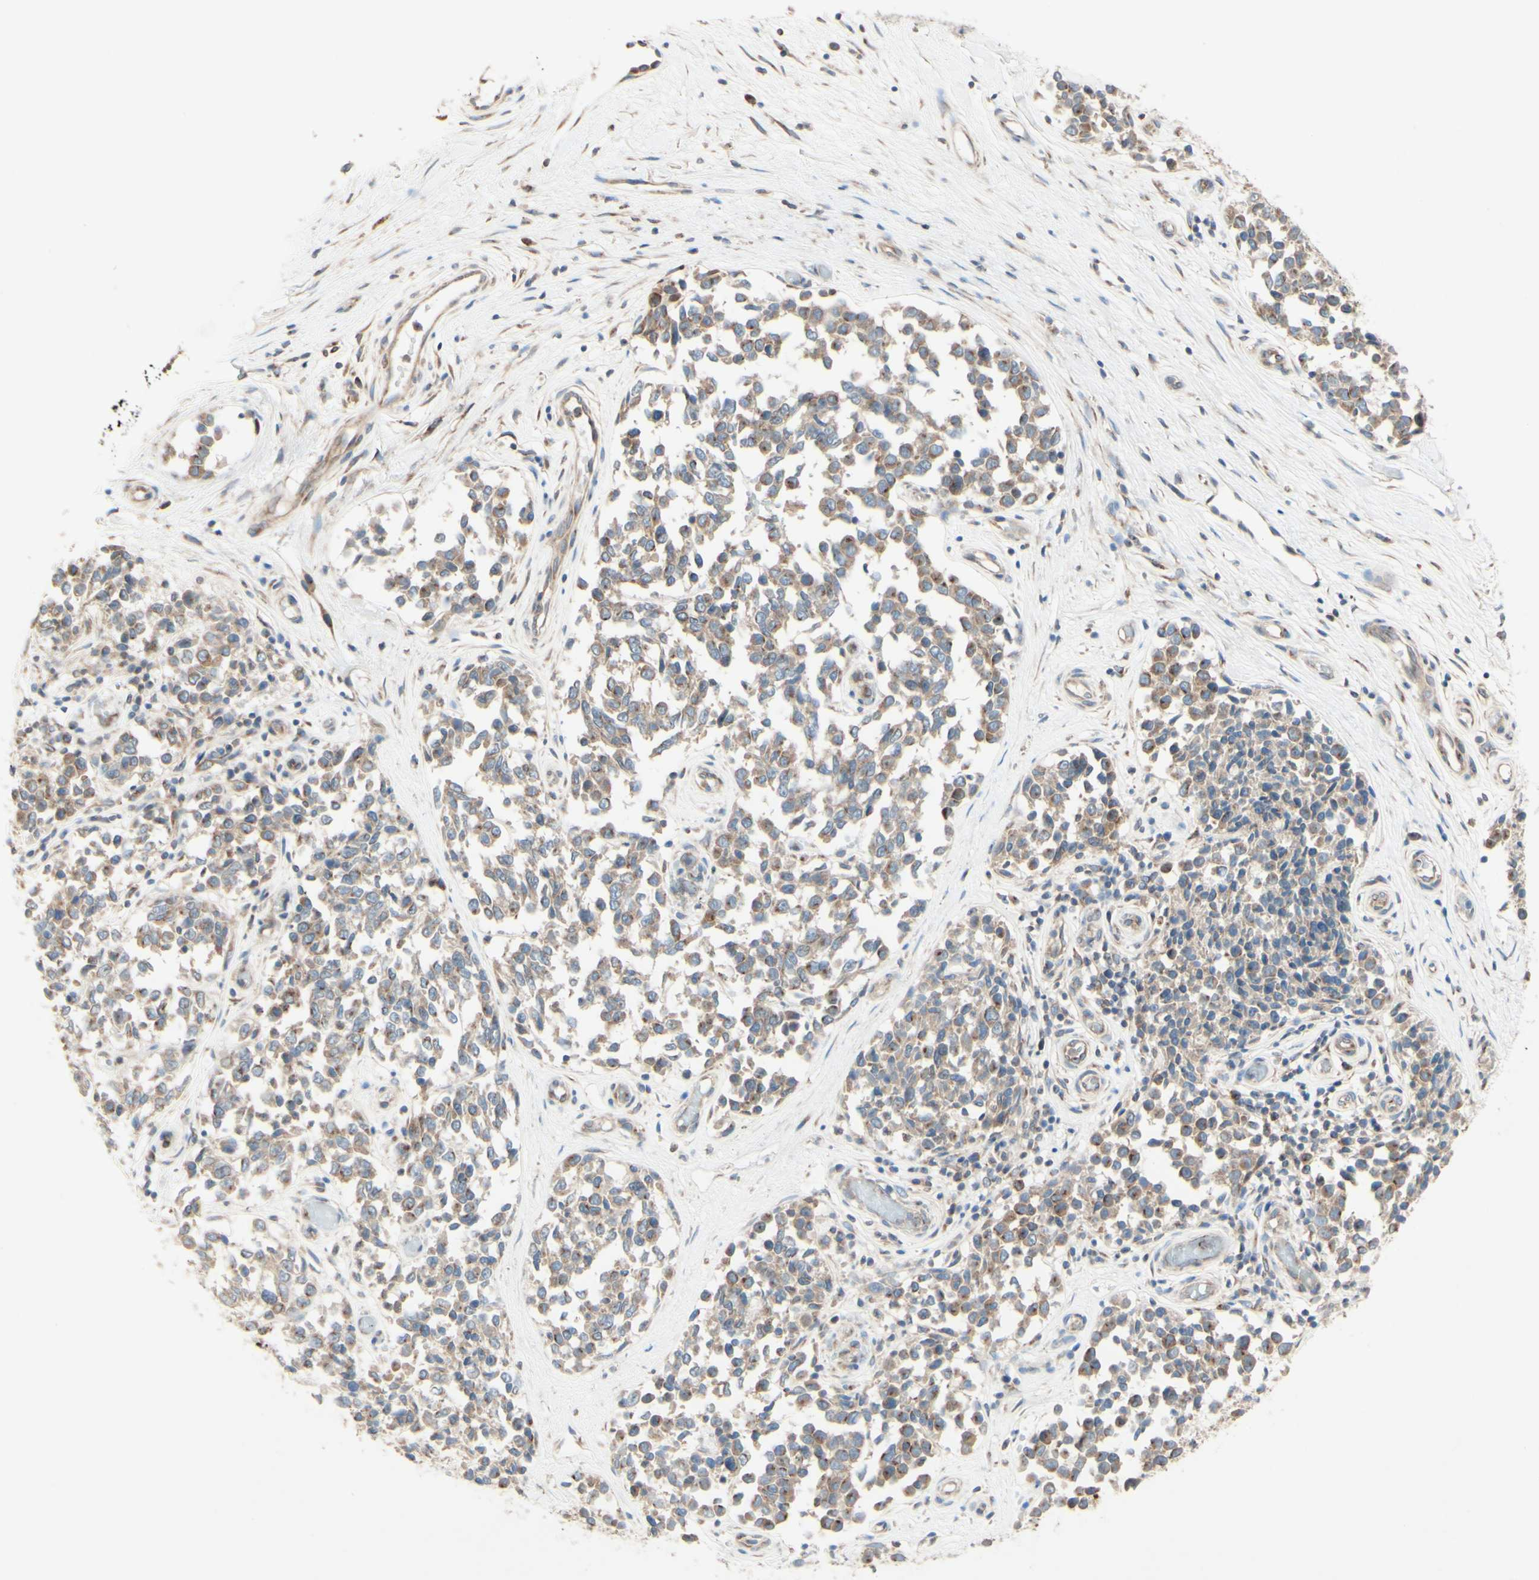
{"staining": {"intensity": "weak", "quantity": ">75%", "location": "cytoplasmic/membranous"}, "tissue": "melanoma", "cell_type": "Tumor cells", "image_type": "cancer", "snomed": [{"axis": "morphology", "description": "Malignant melanoma, NOS"}, {"axis": "topography", "description": "Skin"}], "caption": "Brown immunohistochemical staining in human malignant melanoma shows weak cytoplasmic/membranous staining in approximately >75% of tumor cells. The staining is performed using DAB brown chromogen to label protein expression. The nuclei are counter-stained blue using hematoxylin.", "gene": "MTM1", "patient": {"sex": "female", "age": 64}}